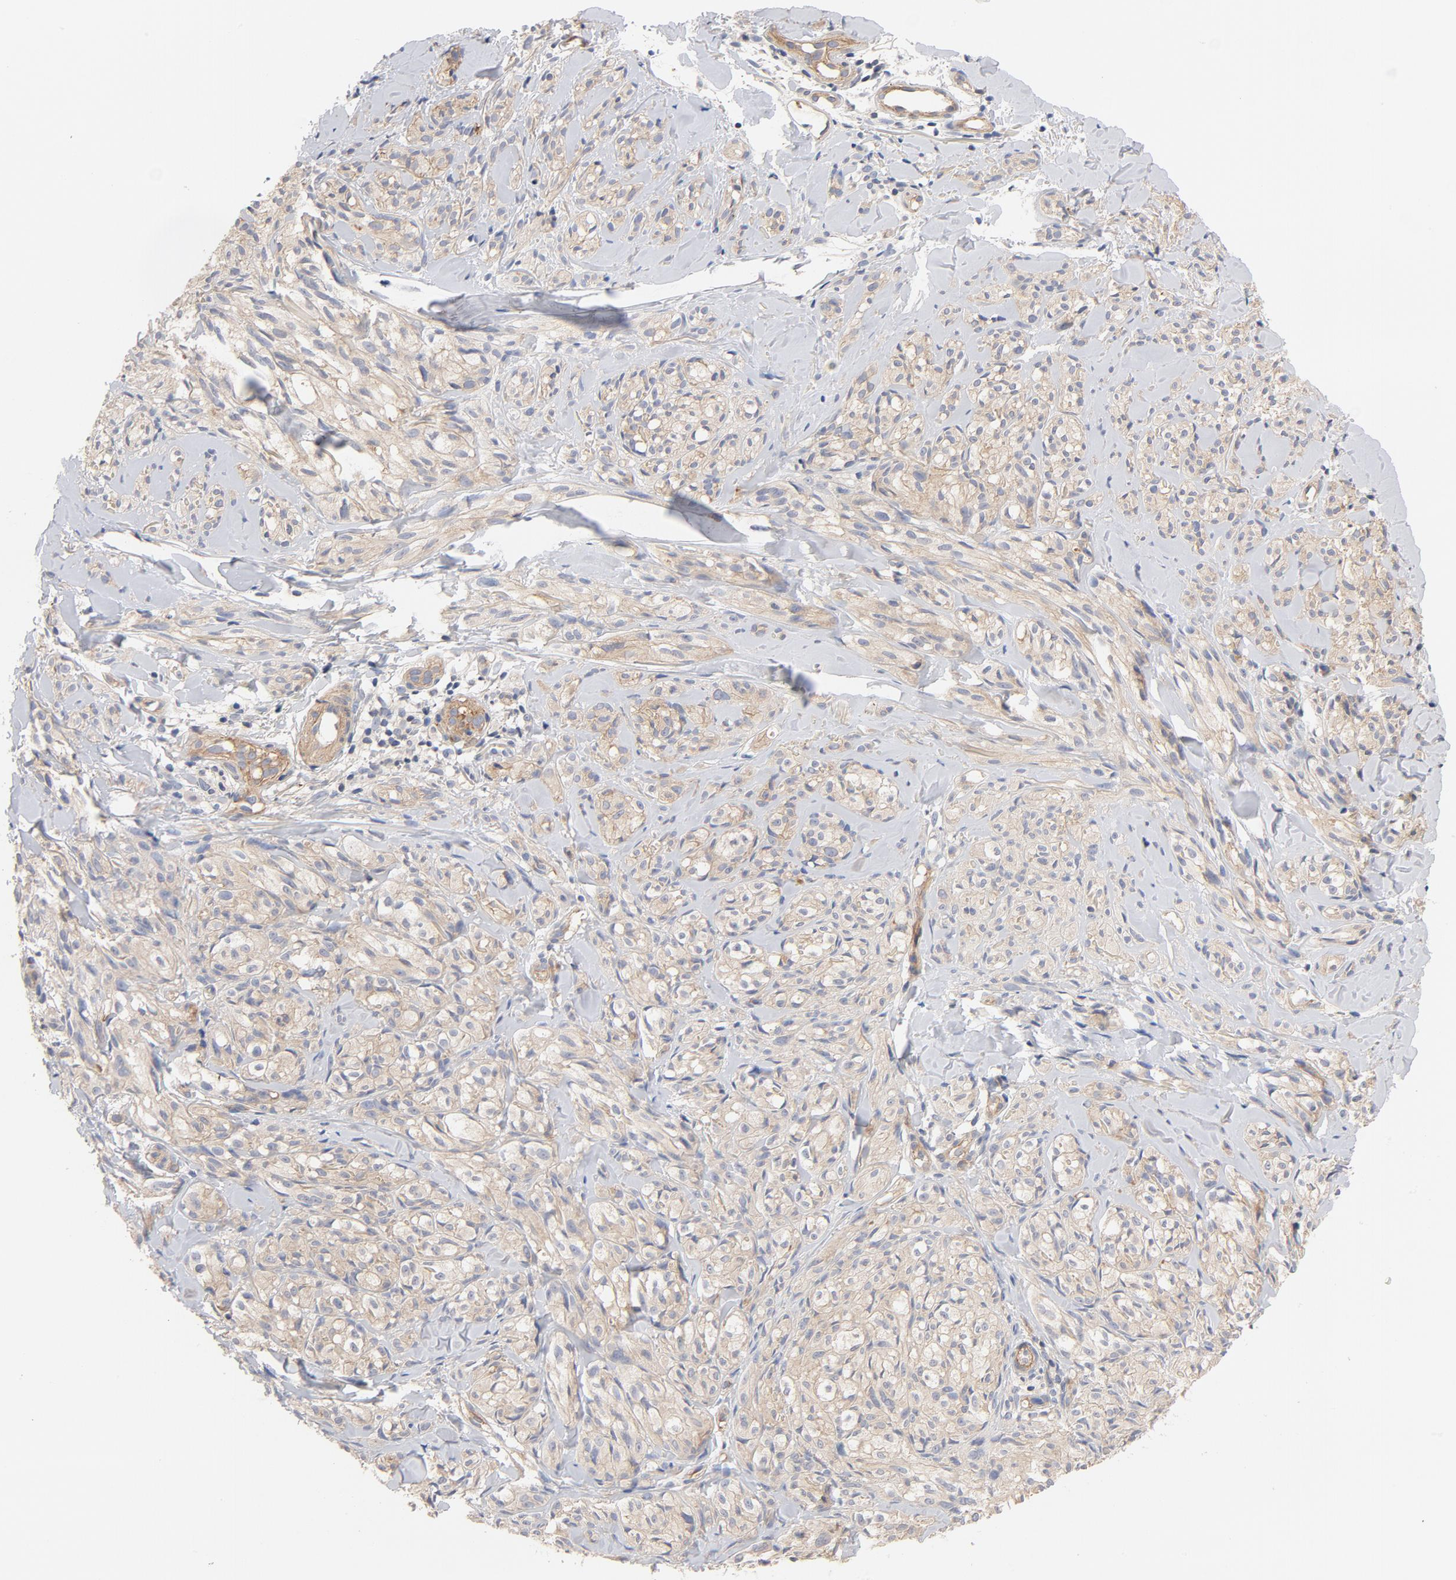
{"staining": {"intensity": "moderate", "quantity": ">75%", "location": "cytoplasmic/membranous"}, "tissue": "melanoma", "cell_type": "Tumor cells", "image_type": "cancer", "snomed": [{"axis": "morphology", "description": "Malignant melanoma, Metastatic site"}, {"axis": "topography", "description": "Skin"}], "caption": "Malignant melanoma (metastatic site) stained with DAB immunohistochemistry reveals medium levels of moderate cytoplasmic/membranous expression in about >75% of tumor cells. The protein of interest is shown in brown color, while the nuclei are stained blue.", "gene": "STRN3", "patient": {"sex": "female", "age": 66}}